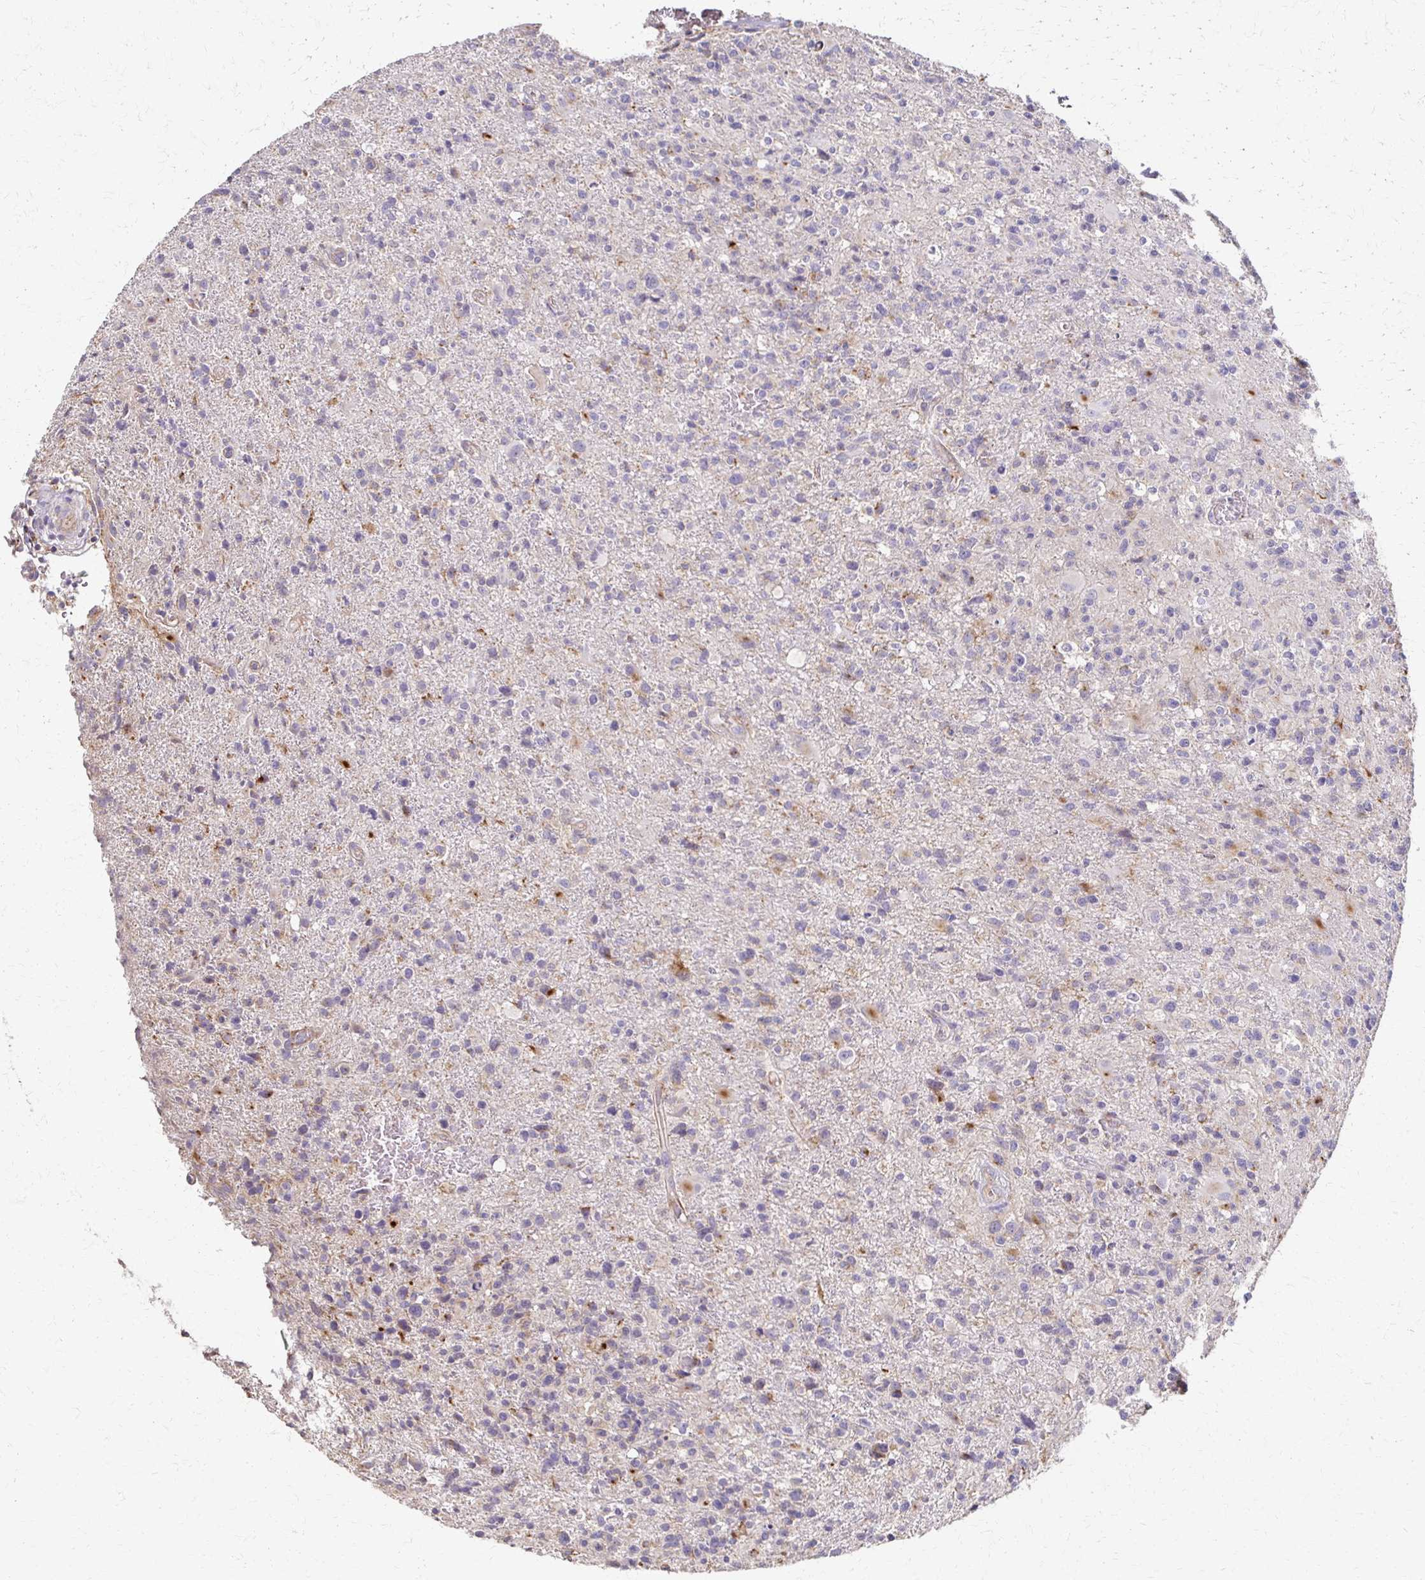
{"staining": {"intensity": "weak", "quantity": "<25%", "location": "cytoplasmic/membranous"}, "tissue": "glioma", "cell_type": "Tumor cells", "image_type": "cancer", "snomed": [{"axis": "morphology", "description": "Glioma, malignant, High grade"}, {"axis": "topography", "description": "Brain"}], "caption": "Tumor cells are negative for protein expression in human malignant high-grade glioma. (Brightfield microscopy of DAB immunohistochemistry at high magnification).", "gene": "C1QTNF7", "patient": {"sex": "male", "age": 63}}